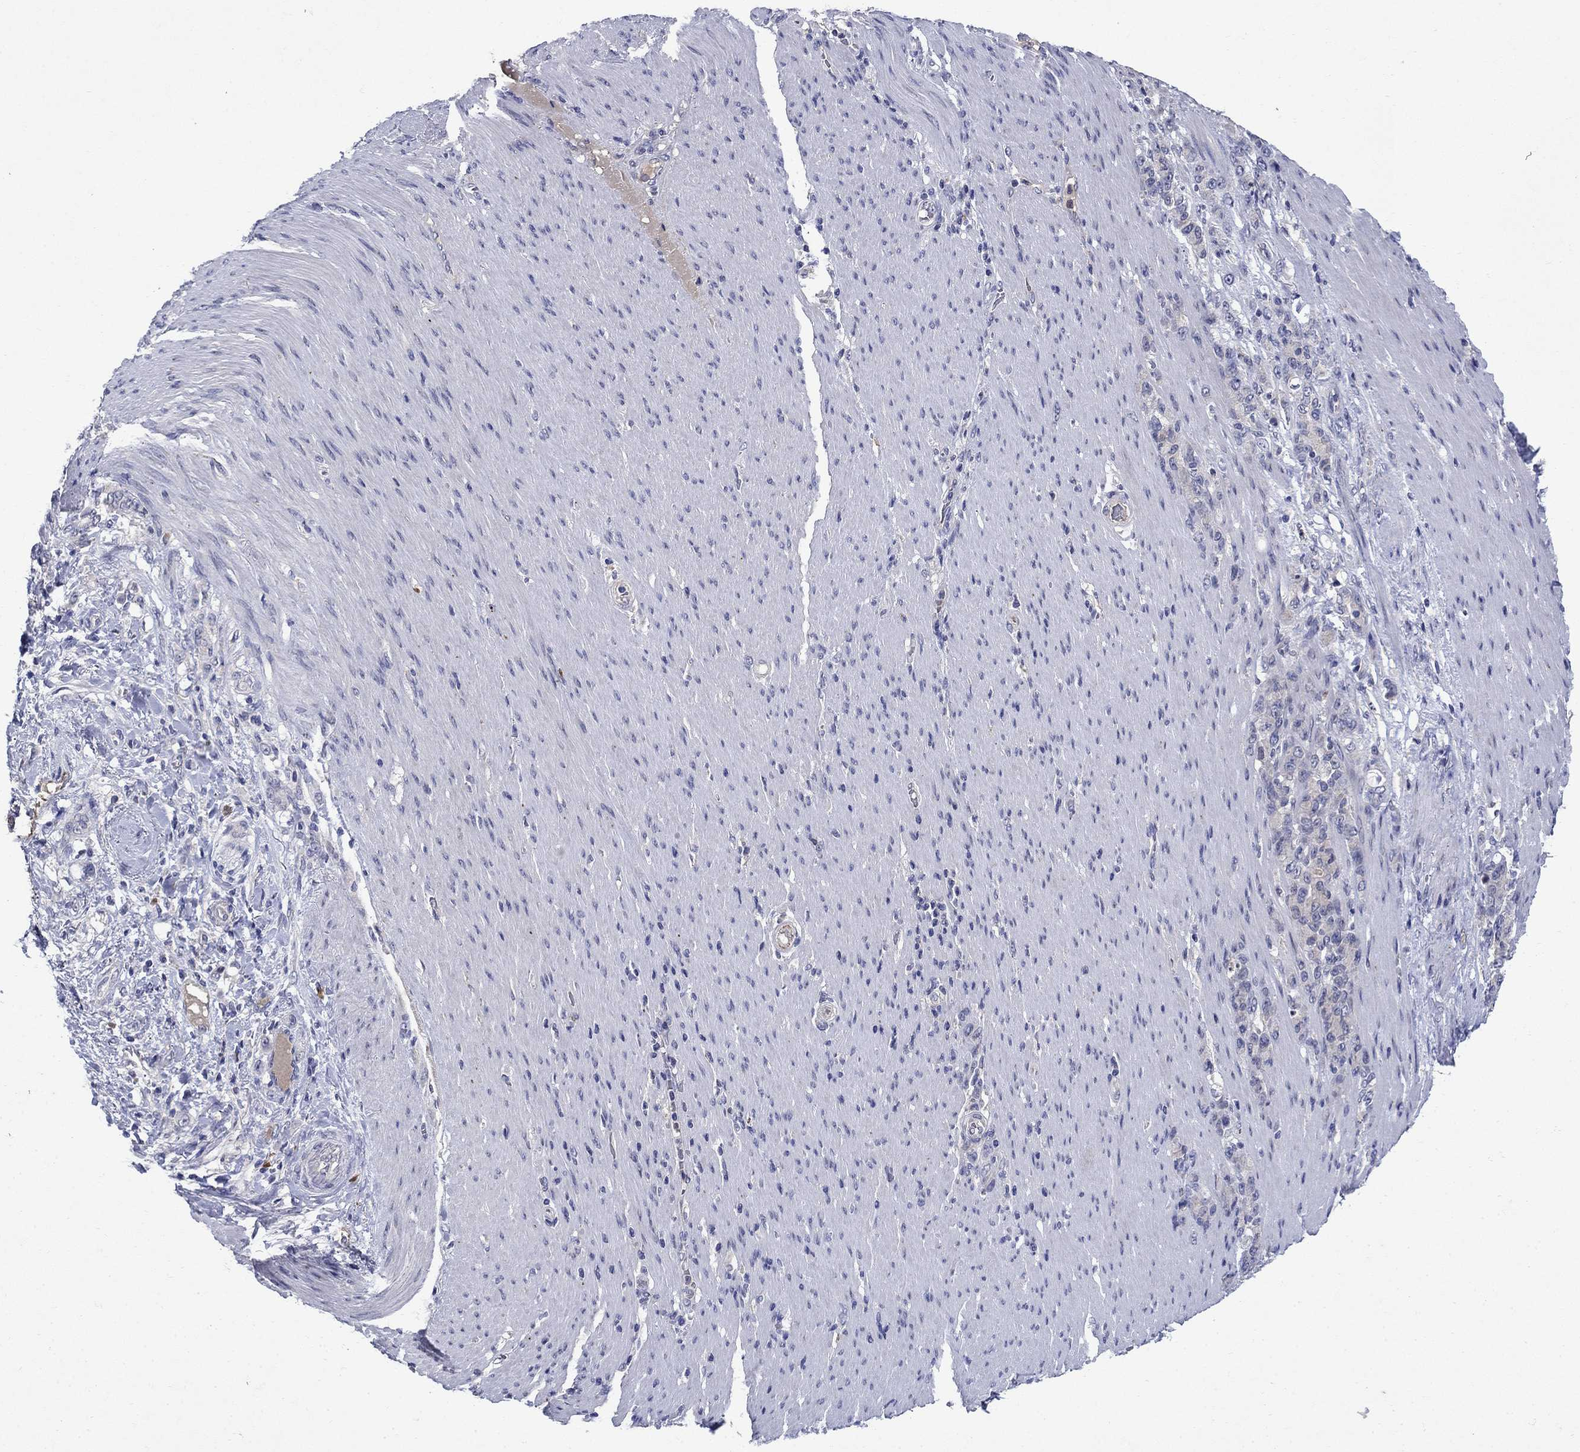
{"staining": {"intensity": "negative", "quantity": "none", "location": "none"}, "tissue": "stomach cancer", "cell_type": "Tumor cells", "image_type": "cancer", "snomed": [{"axis": "morphology", "description": "Normal tissue, NOS"}, {"axis": "morphology", "description": "Adenocarcinoma, NOS"}, {"axis": "topography", "description": "Stomach"}], "caption": "The immunohistochemistry photomicrograph has no significant staining in tumor cells of adenocarcinoma (stomach) tissue.", "gene": "STAB2", "patient": {"sex": "female", "age": 79}}